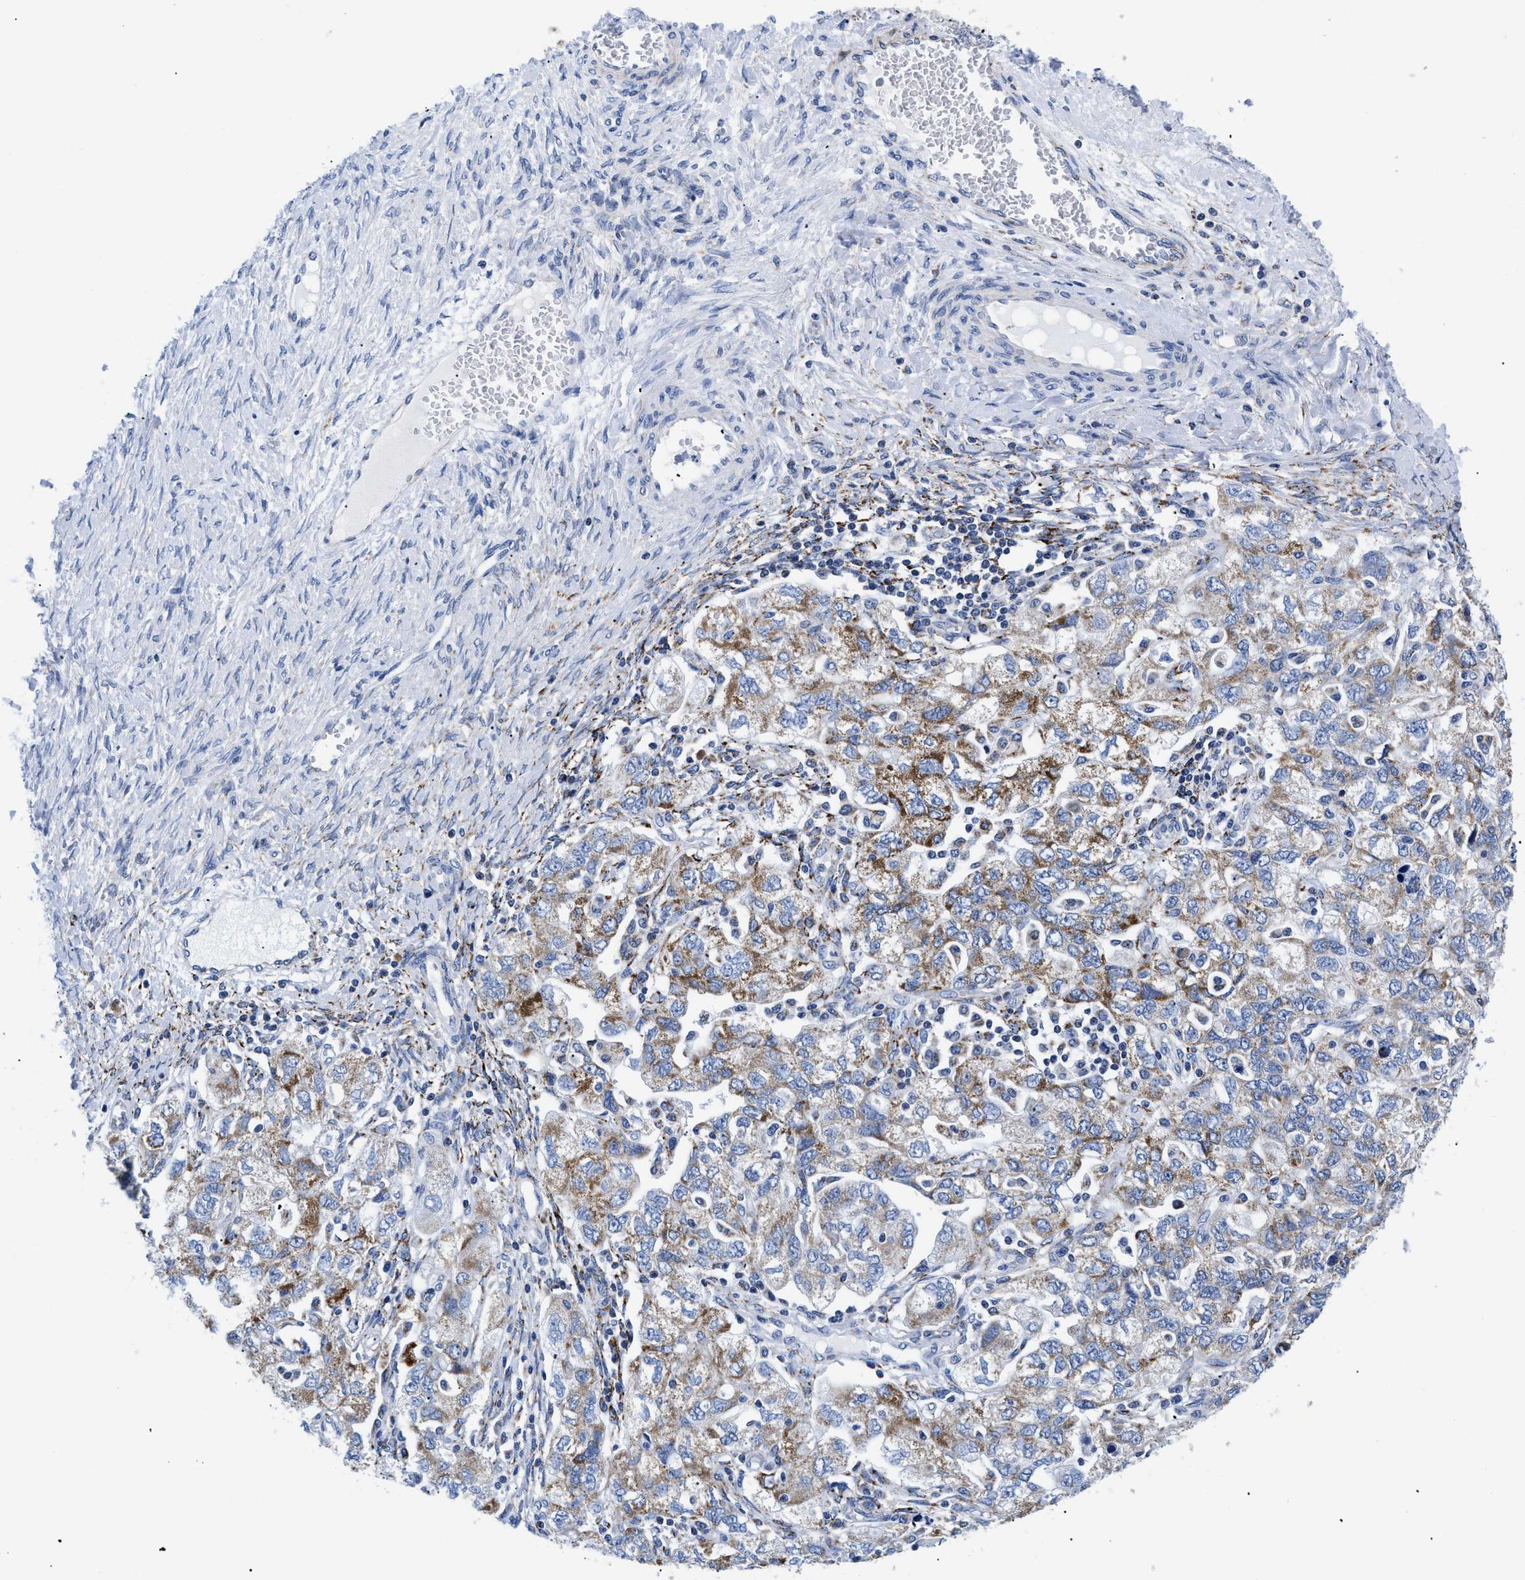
{"staining": {"intensity": "moderate", "quantity": "25%-75%", "location": "cytoplasmic/membranous"}, "tissue": "ovarian cancer", "cell_type": "Tumor cells", "image_type": "cancer", "snomed": [{"axis": "morphology", "description": "Carcinoma, NOS"}, {"axis": "morphology", "description": "Cystadenocarcinoma, serous, NOS"}, {"axis": "topography", "description": "Ovary"}], "caption": "Ovarian cancer stained for a protein (brown) reveals moderate cytoplasmic/membranous positive positivity in approximately 25%-75% of tumor cells.", "gene": "GPR149", "patient": {"sex": "female", "age": 69}}